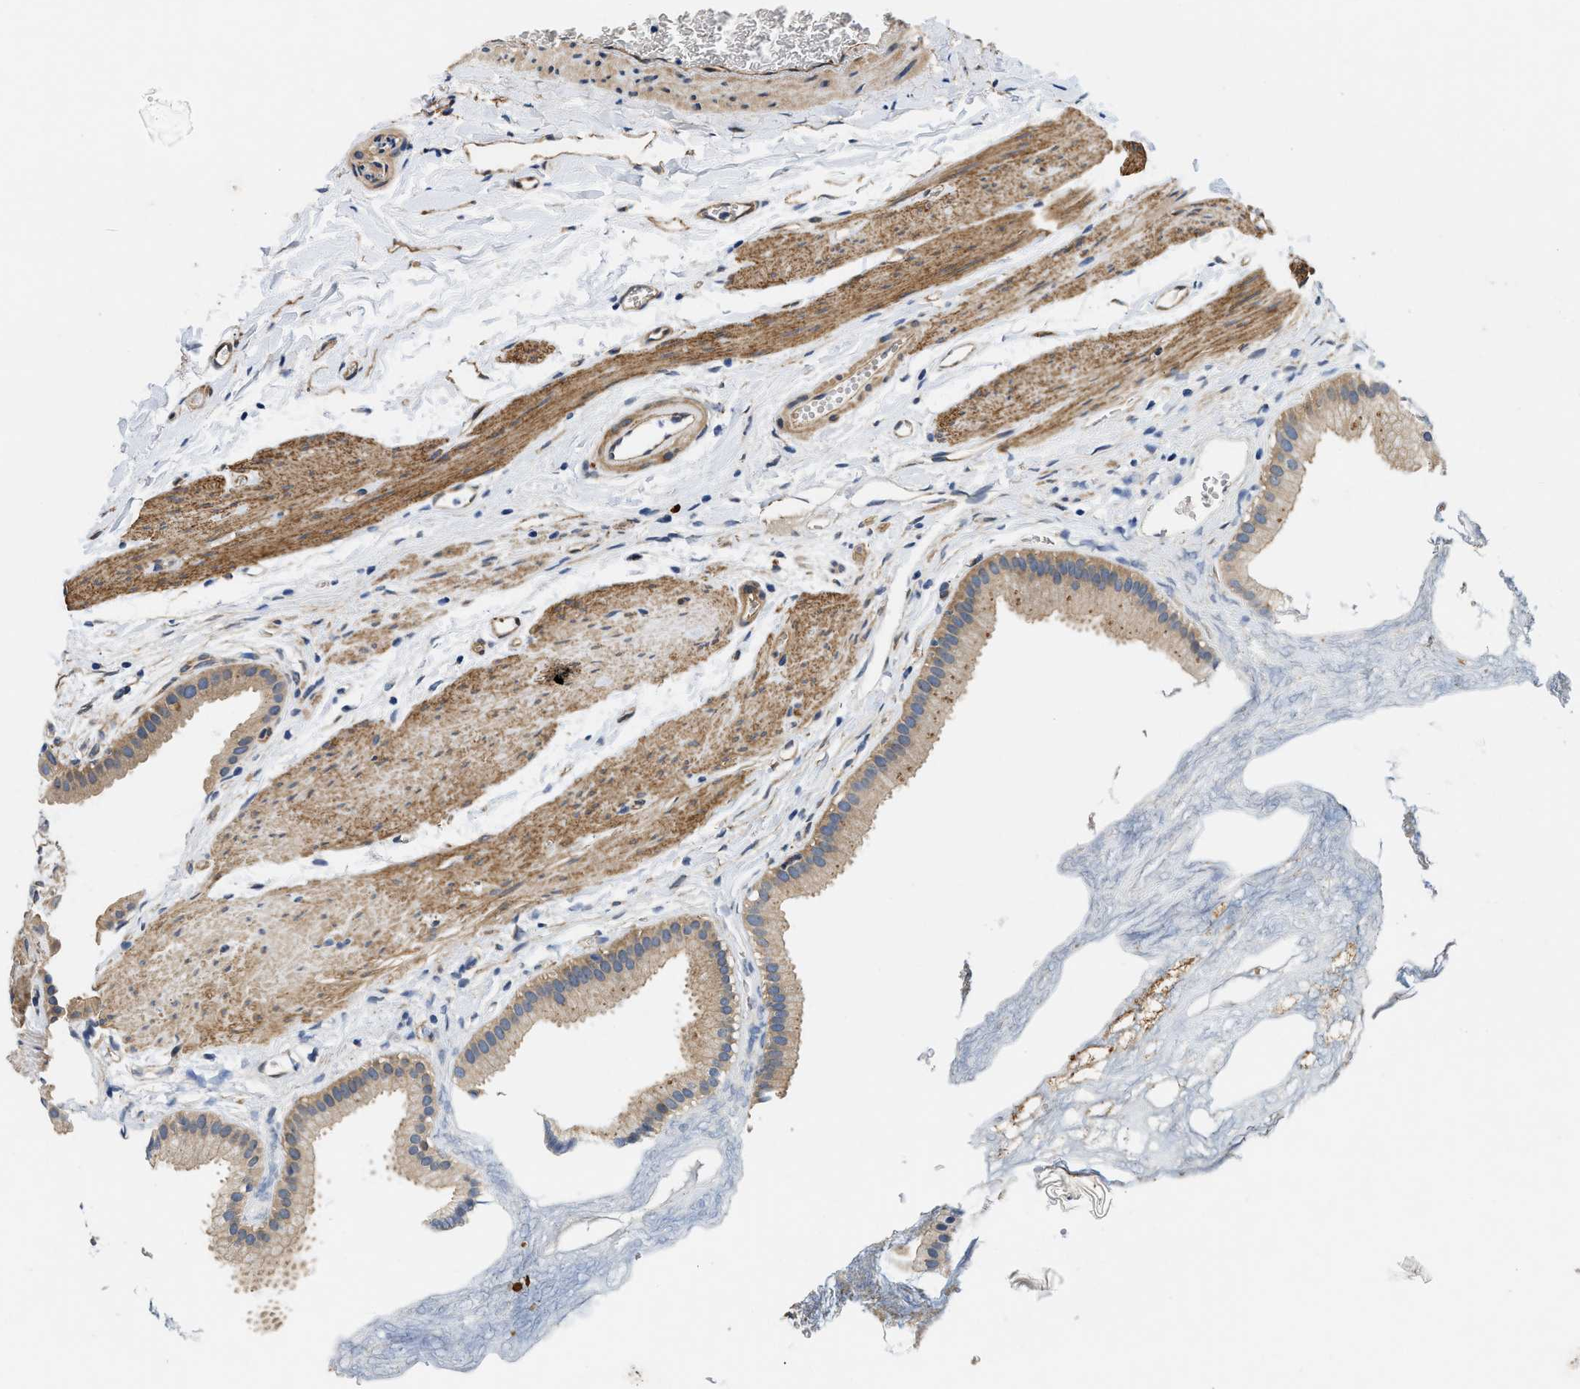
{"staining": {"intensity": "moderate", "quantity": ">75%", "location": "cytoplasmic/membranous"}, "tissue": "gallbladder", "cell_type": "Glandular cells", "image_type": "normal", "snomed": [{"axis": "morphology", "description": "Normal tissue, NOS"}, {"axis": "topography", "description": "Gallbladder"}], "caption": "A histopathology image showing moderate cytoplasmic/membranous expression in about >75% of glandular cells in normal gallbladder, as visualized by brown immunohistochemical staining.", "gene": "RAPH1", "patient": {"sex": "female", "age": 64}}